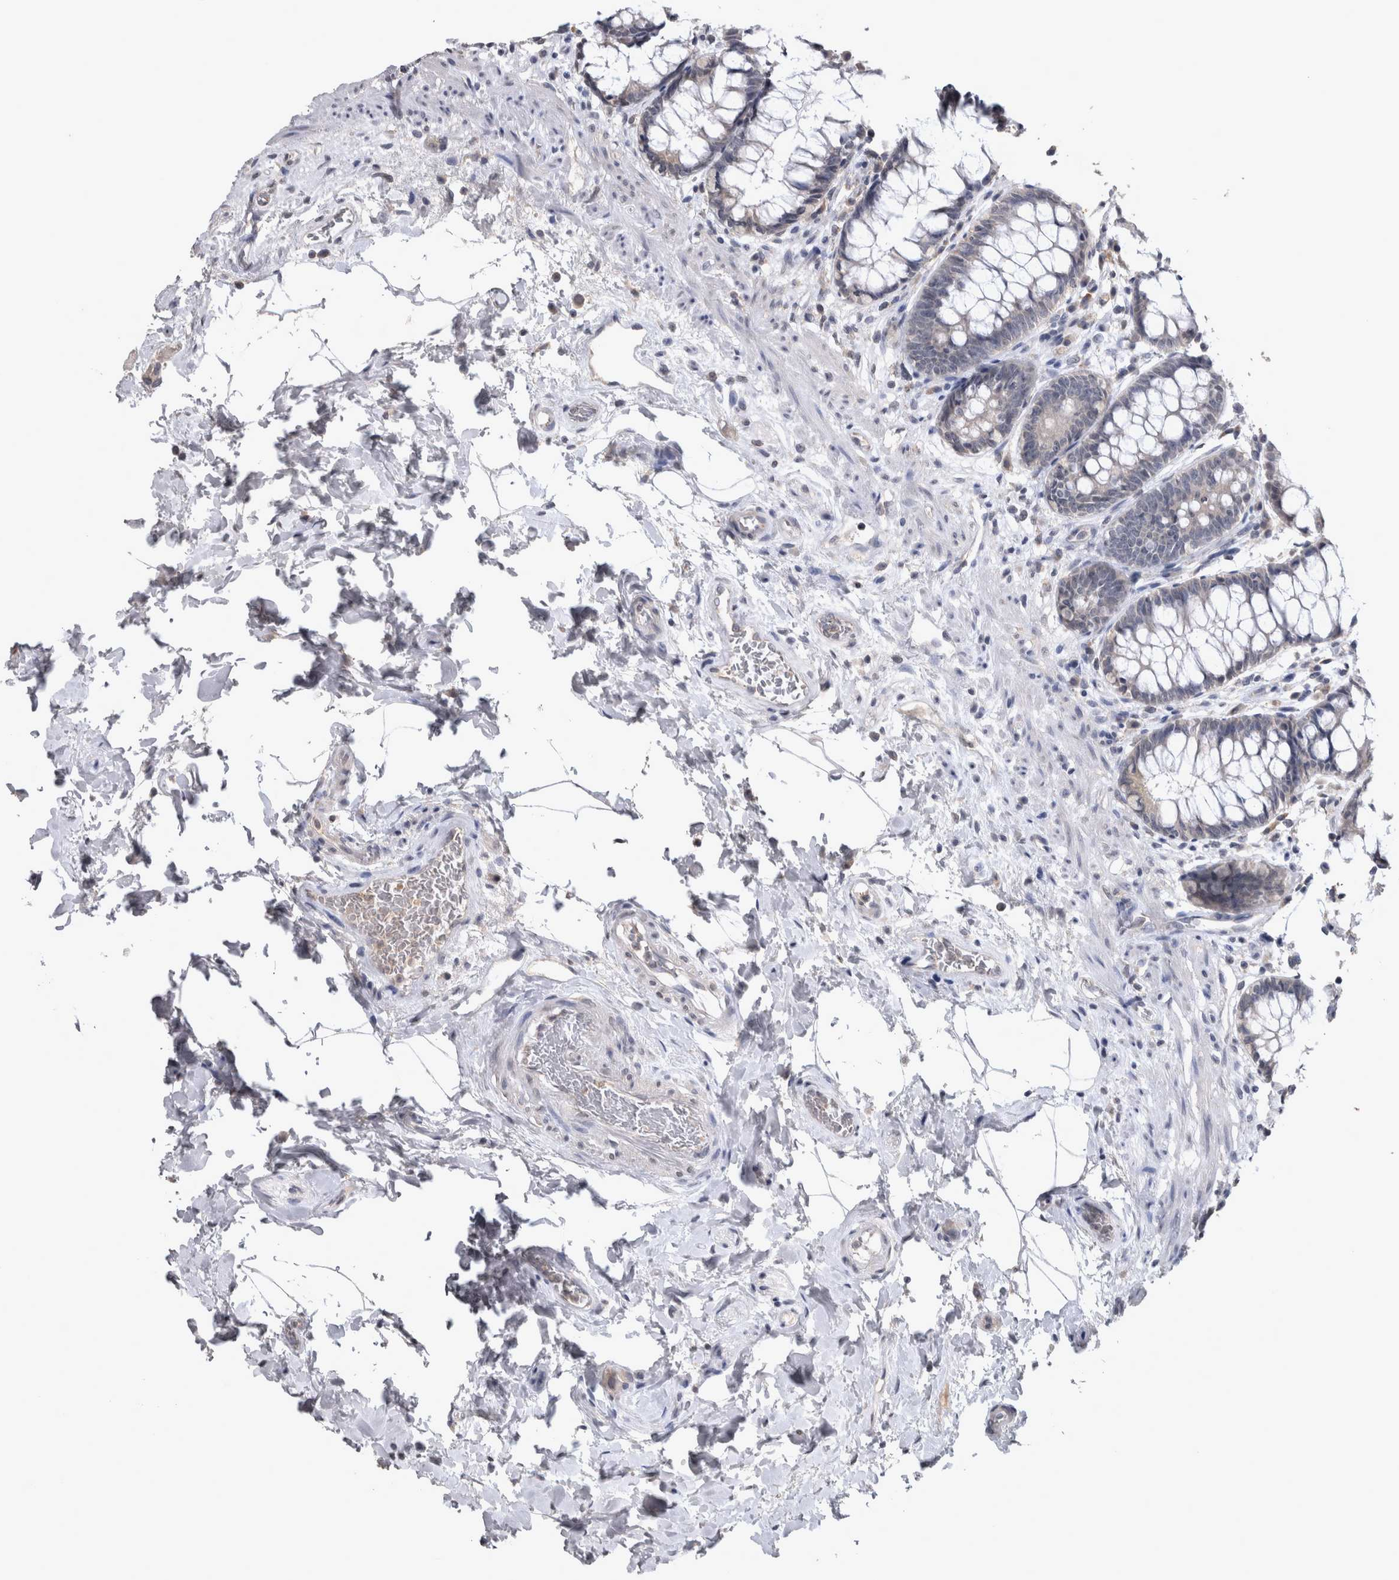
{"staining": {"intensity": "weak", "quantity": "25%-75%", "location": "cytoplasmic/membranous"}, "tissue": "rectum", "cell_type": "Glandular cells", "image_type": "normal", "snomed": [{"axis": "morphology", "description": "Normal tissue, NOS"}, {"axis": "topography", "description": "Rectum"}], "caption": "Normal rectum demonstrates weak cytoplasmic/membranous positivity in about 25%-75% of glandular cells.", "gene": "WNT7A", "patient": {"sex": "male", "age": 64}}